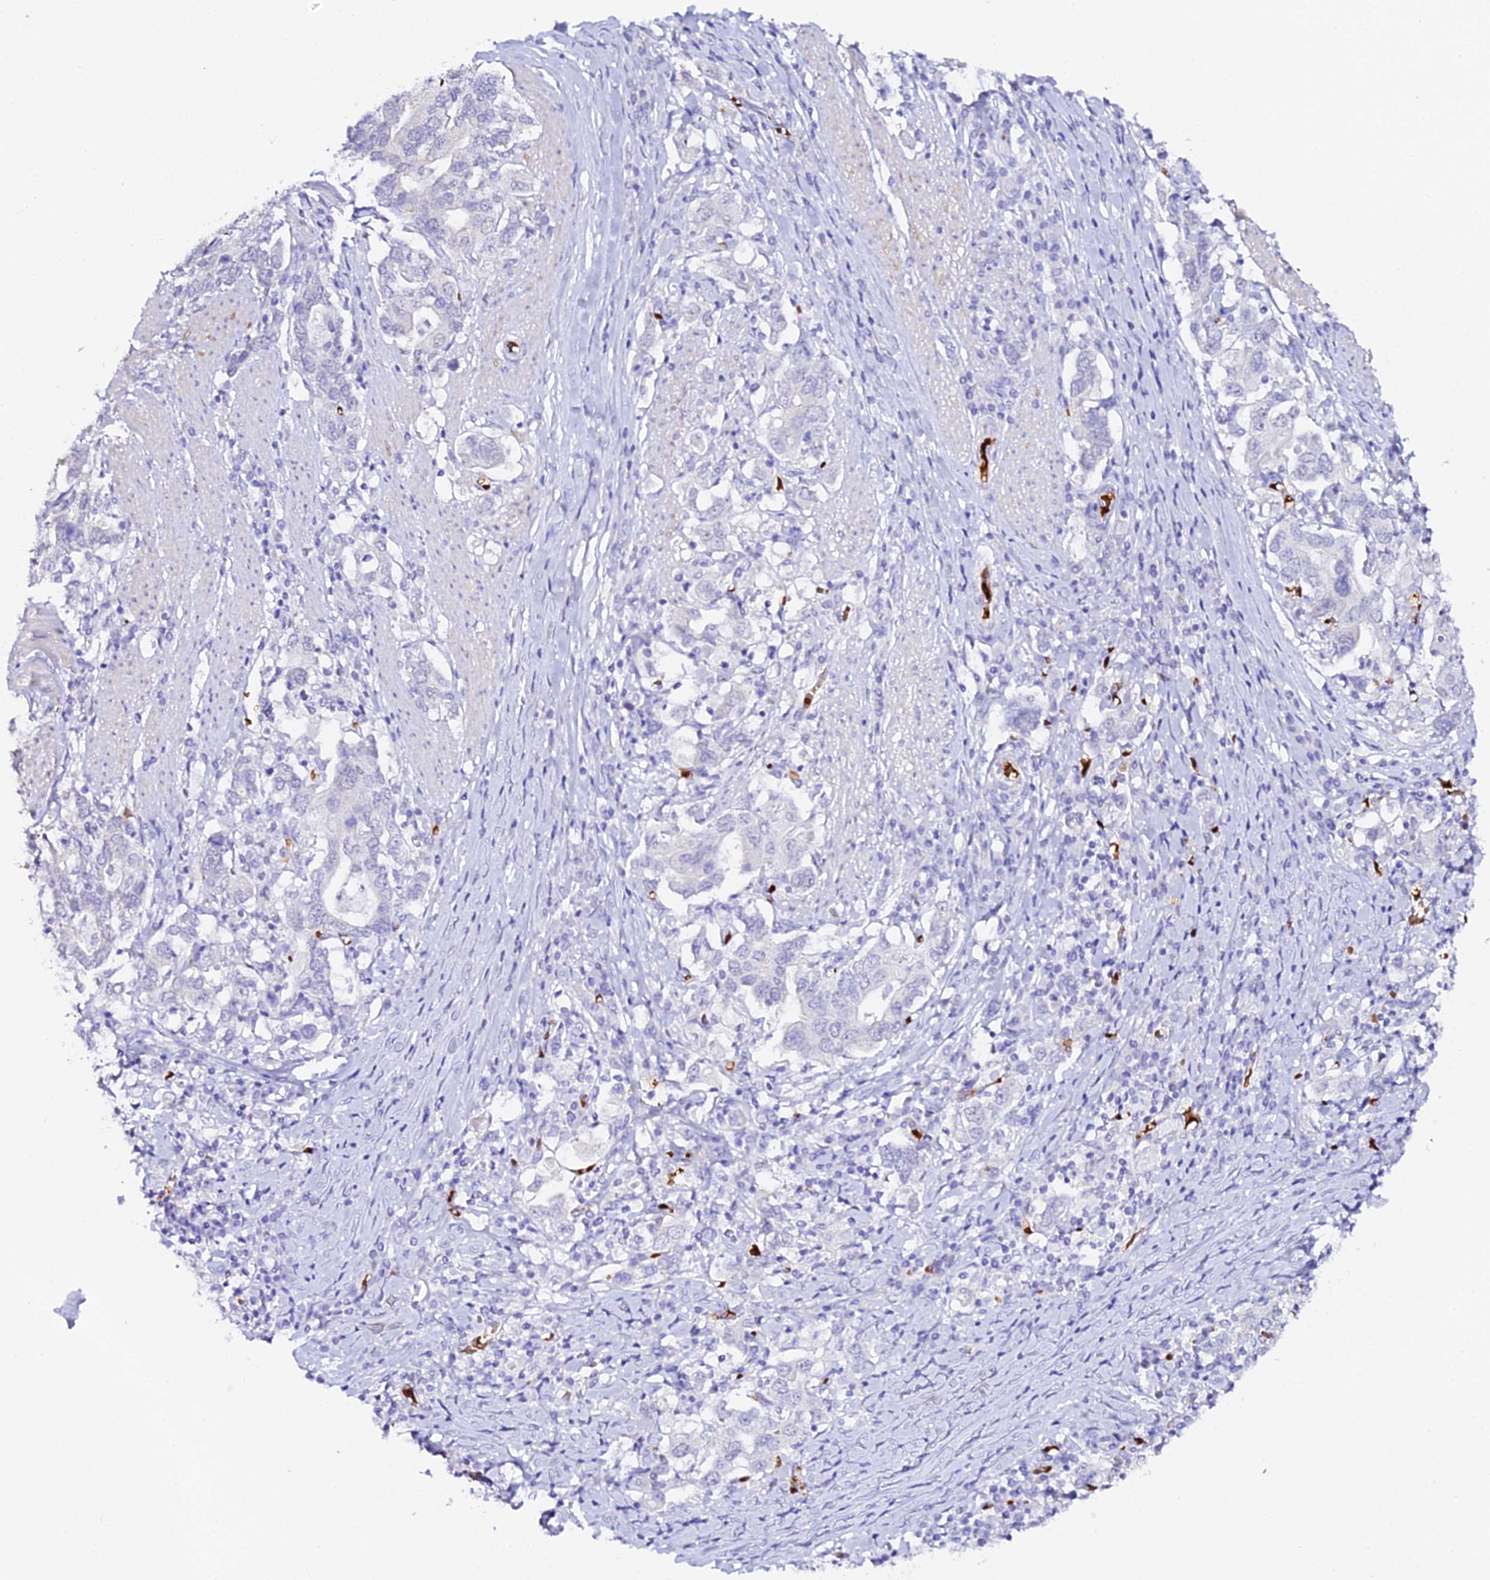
{"staining": {"intensity": "negative", "quantity": "none", "location": "none"}, "tissue": "stomach cancer", "cell_type": "Tumor cells", "image_type": "cancer", "snomed": [{"axis": "morphology", "description": "Adenocarcinoma, NOS"}, {"axis": "topography", "description": "Stomach, upper"}, {"axis": "topography", "description": "Stomach"}], "caption": "Immunohistochemical staining of human stomach adenocarcinoma demonstrates no significant expression in tumor cells.", "gene": "CFAP45", "patient": {"sex": "male", "age": 62}}